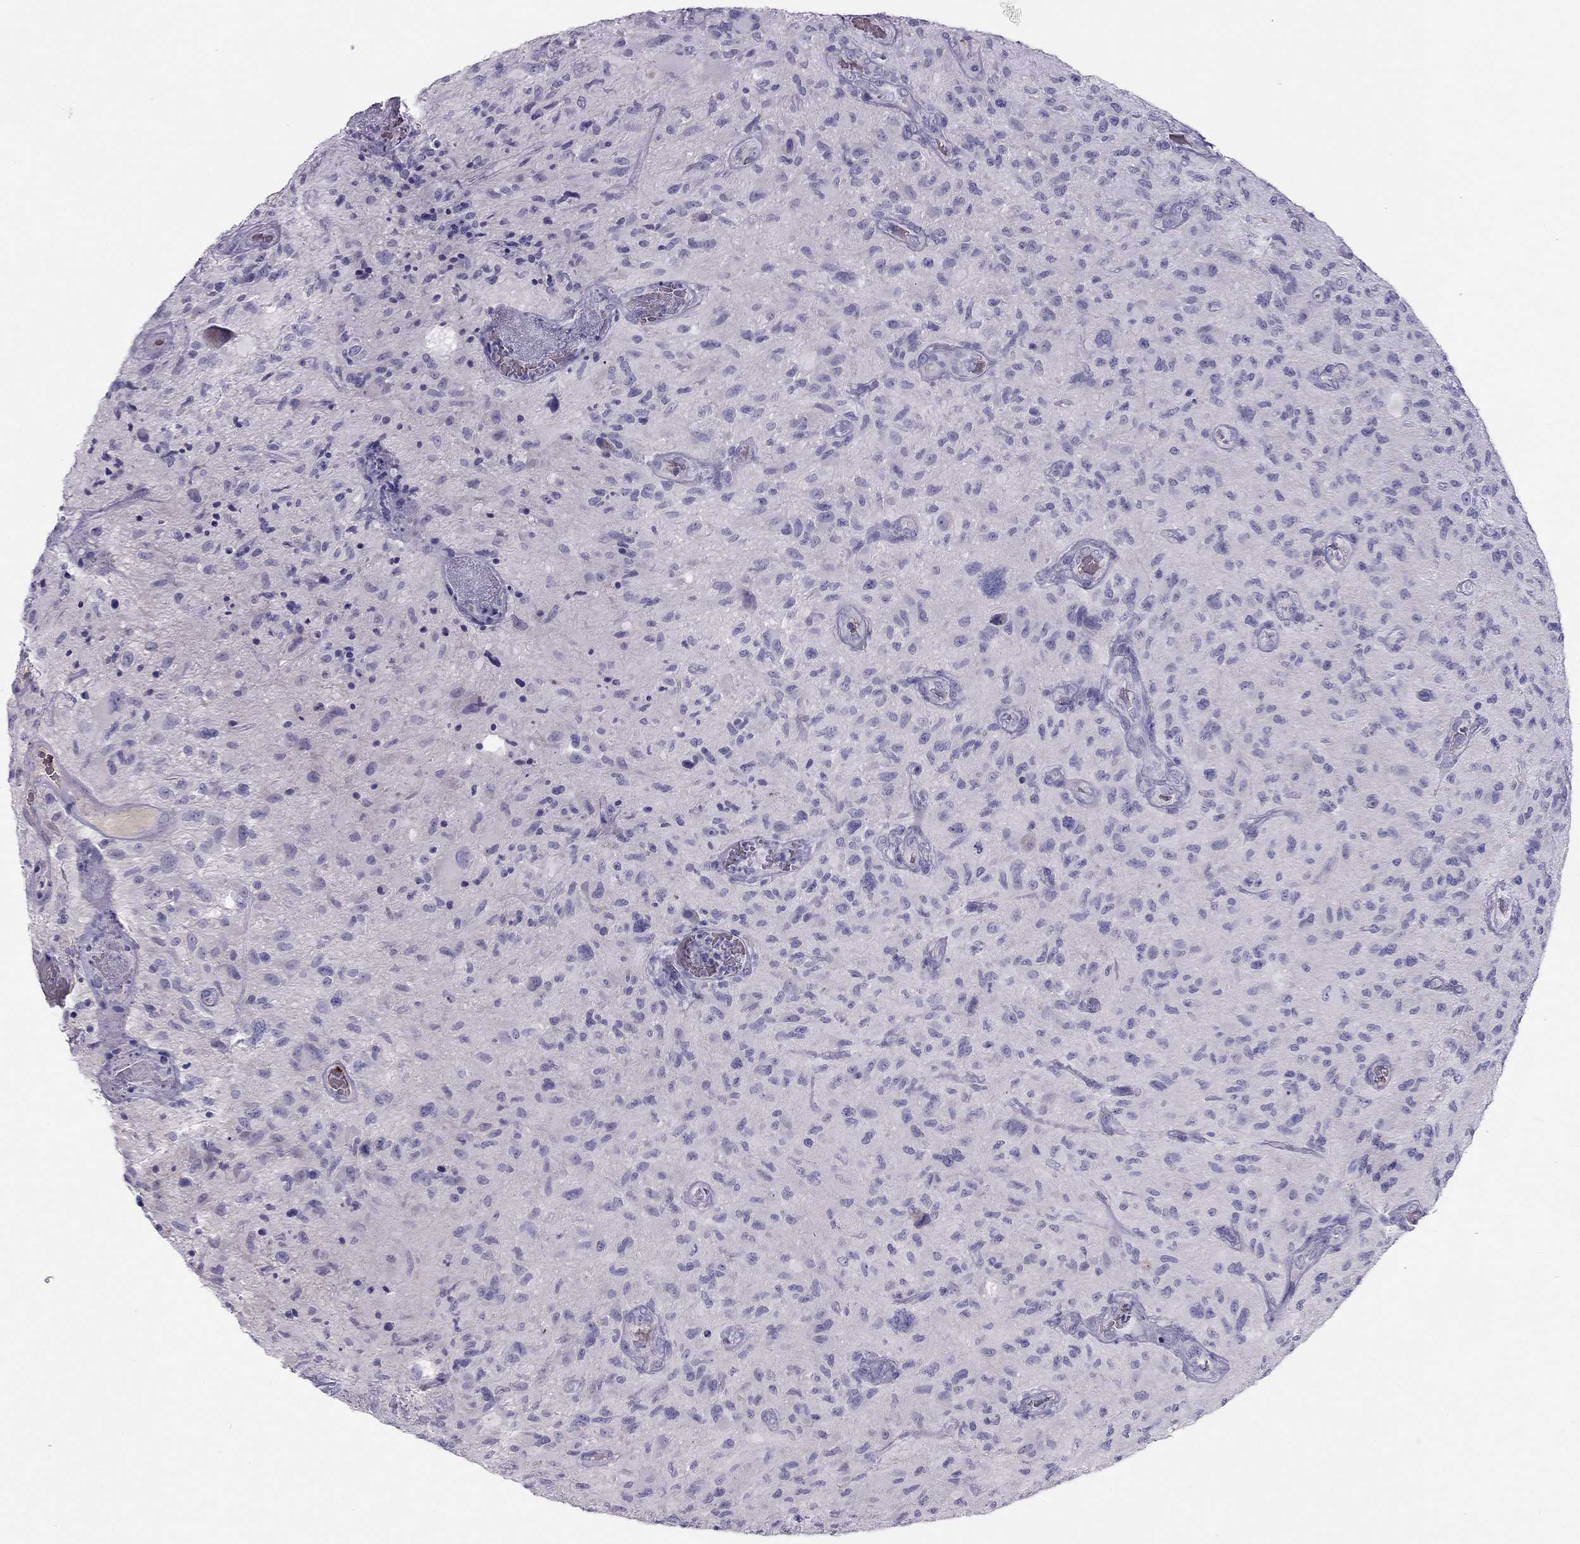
{"staining": {"intensity": "negative", "quantity": "none", "location": "none"}, "tissue": "glioma", "cell_type": "Tumor cells", "image_type": "cancer", "snomed": [{"axis": "morphology", "description": "Glioma, malignant, NOS"}, {"axis": "morphology", "description": "Glioma, malignant, High grade"}, {"axis": "topography", "description": "Brain"}], "caption": "This is an immunohistochemistry (IHC) histopathology image of glioma. There is no expression in tumor cells.", "gene": "RHD", "patient": {"sex": "female", "age": 71}}